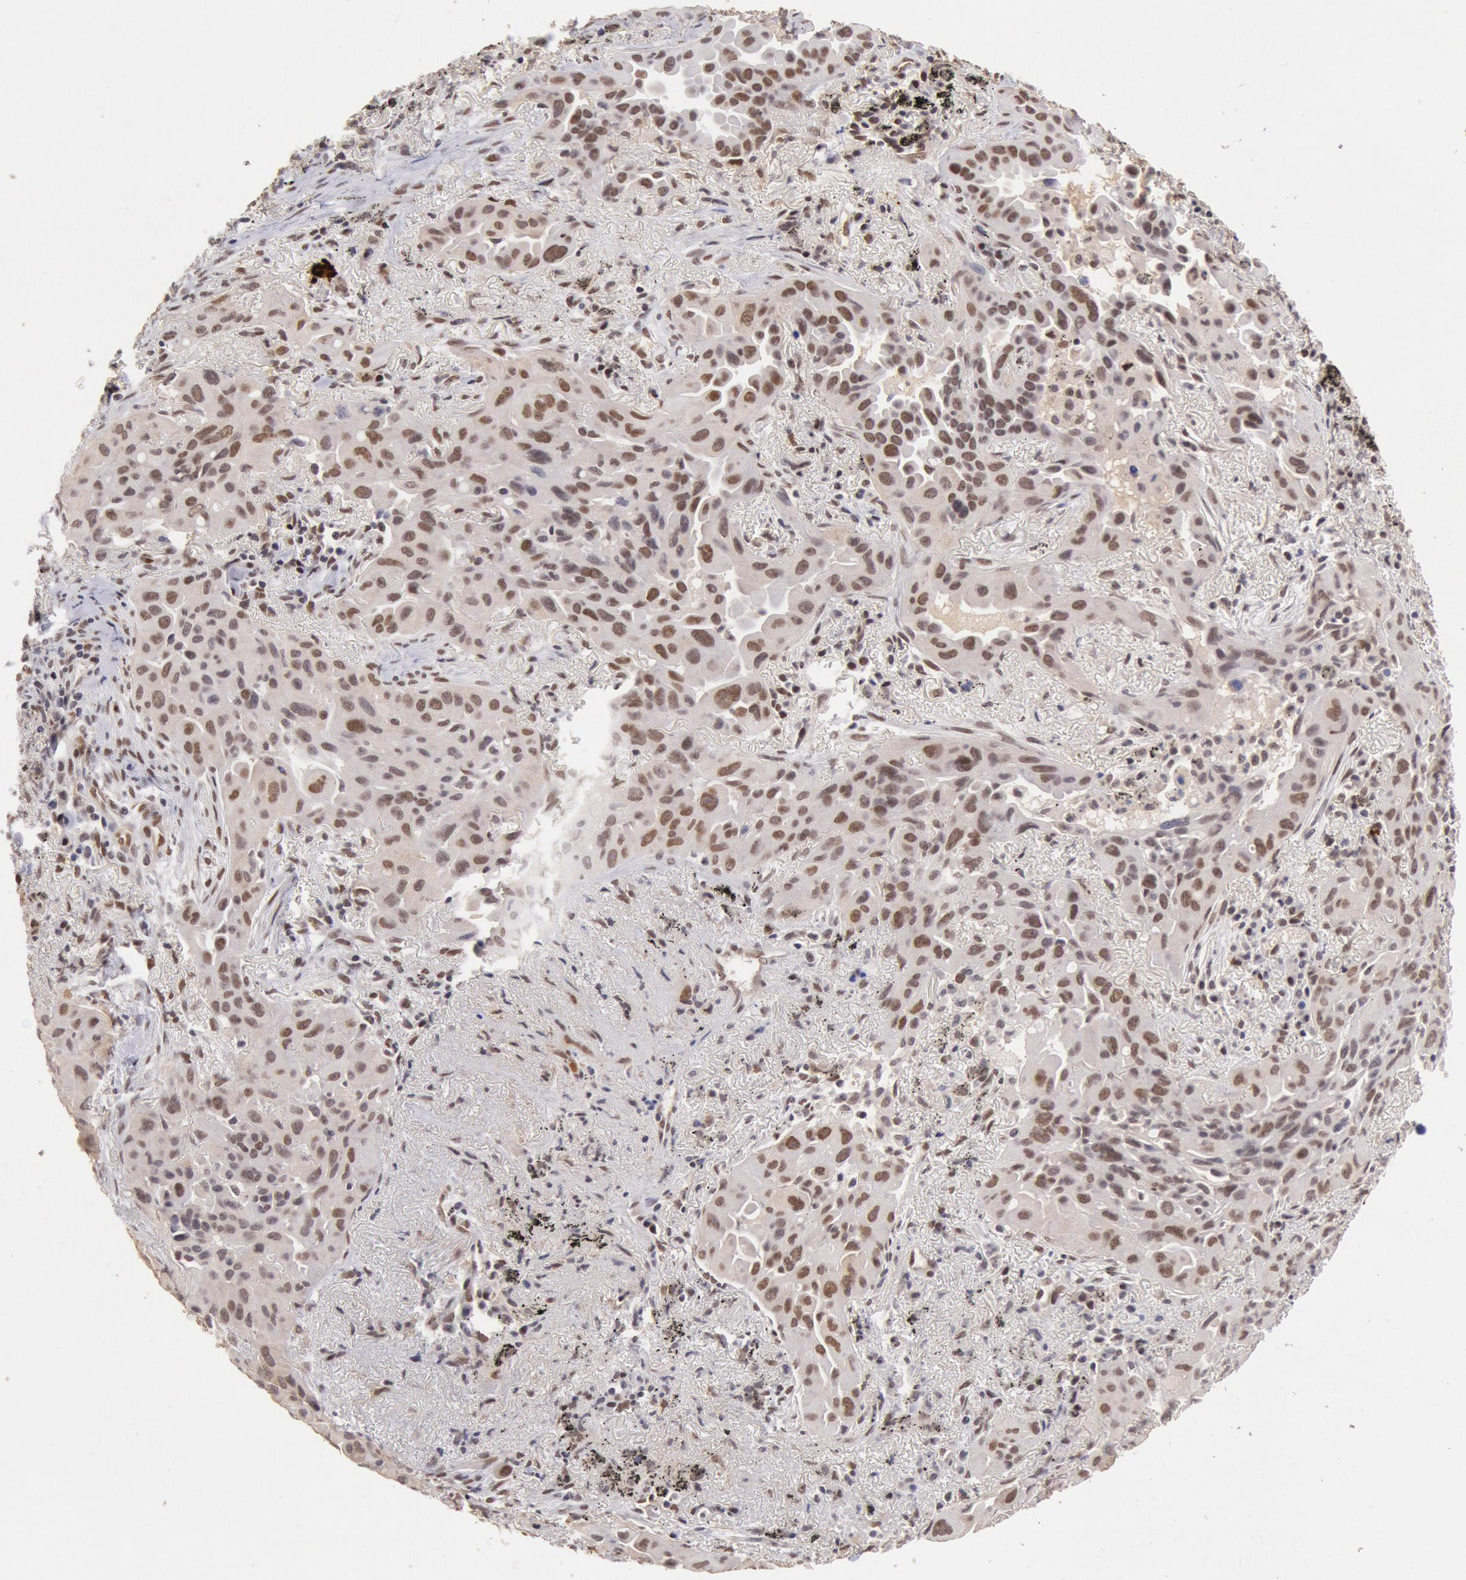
{"staining": {"intensity": "moderate", "quantity": ">75%", "location": "nuclear"}, "tissue": "lung cancer", "cell_type": "Tumor cells", "image_type": "cancer", "snomed": [{"axis": "morphology", "description": "Adenocarcinoma, NOS"}, {"axis": "topography", "description": "Lung"}], "caption": "The image displays immunohistochemical staining of lung cancer (adenocarcinoma). There is moderate nuclear positivity is identified in about >75% of tumor cells.", "gene": "CDKN2B", "patient": {"sex": "male", "age": 68}}